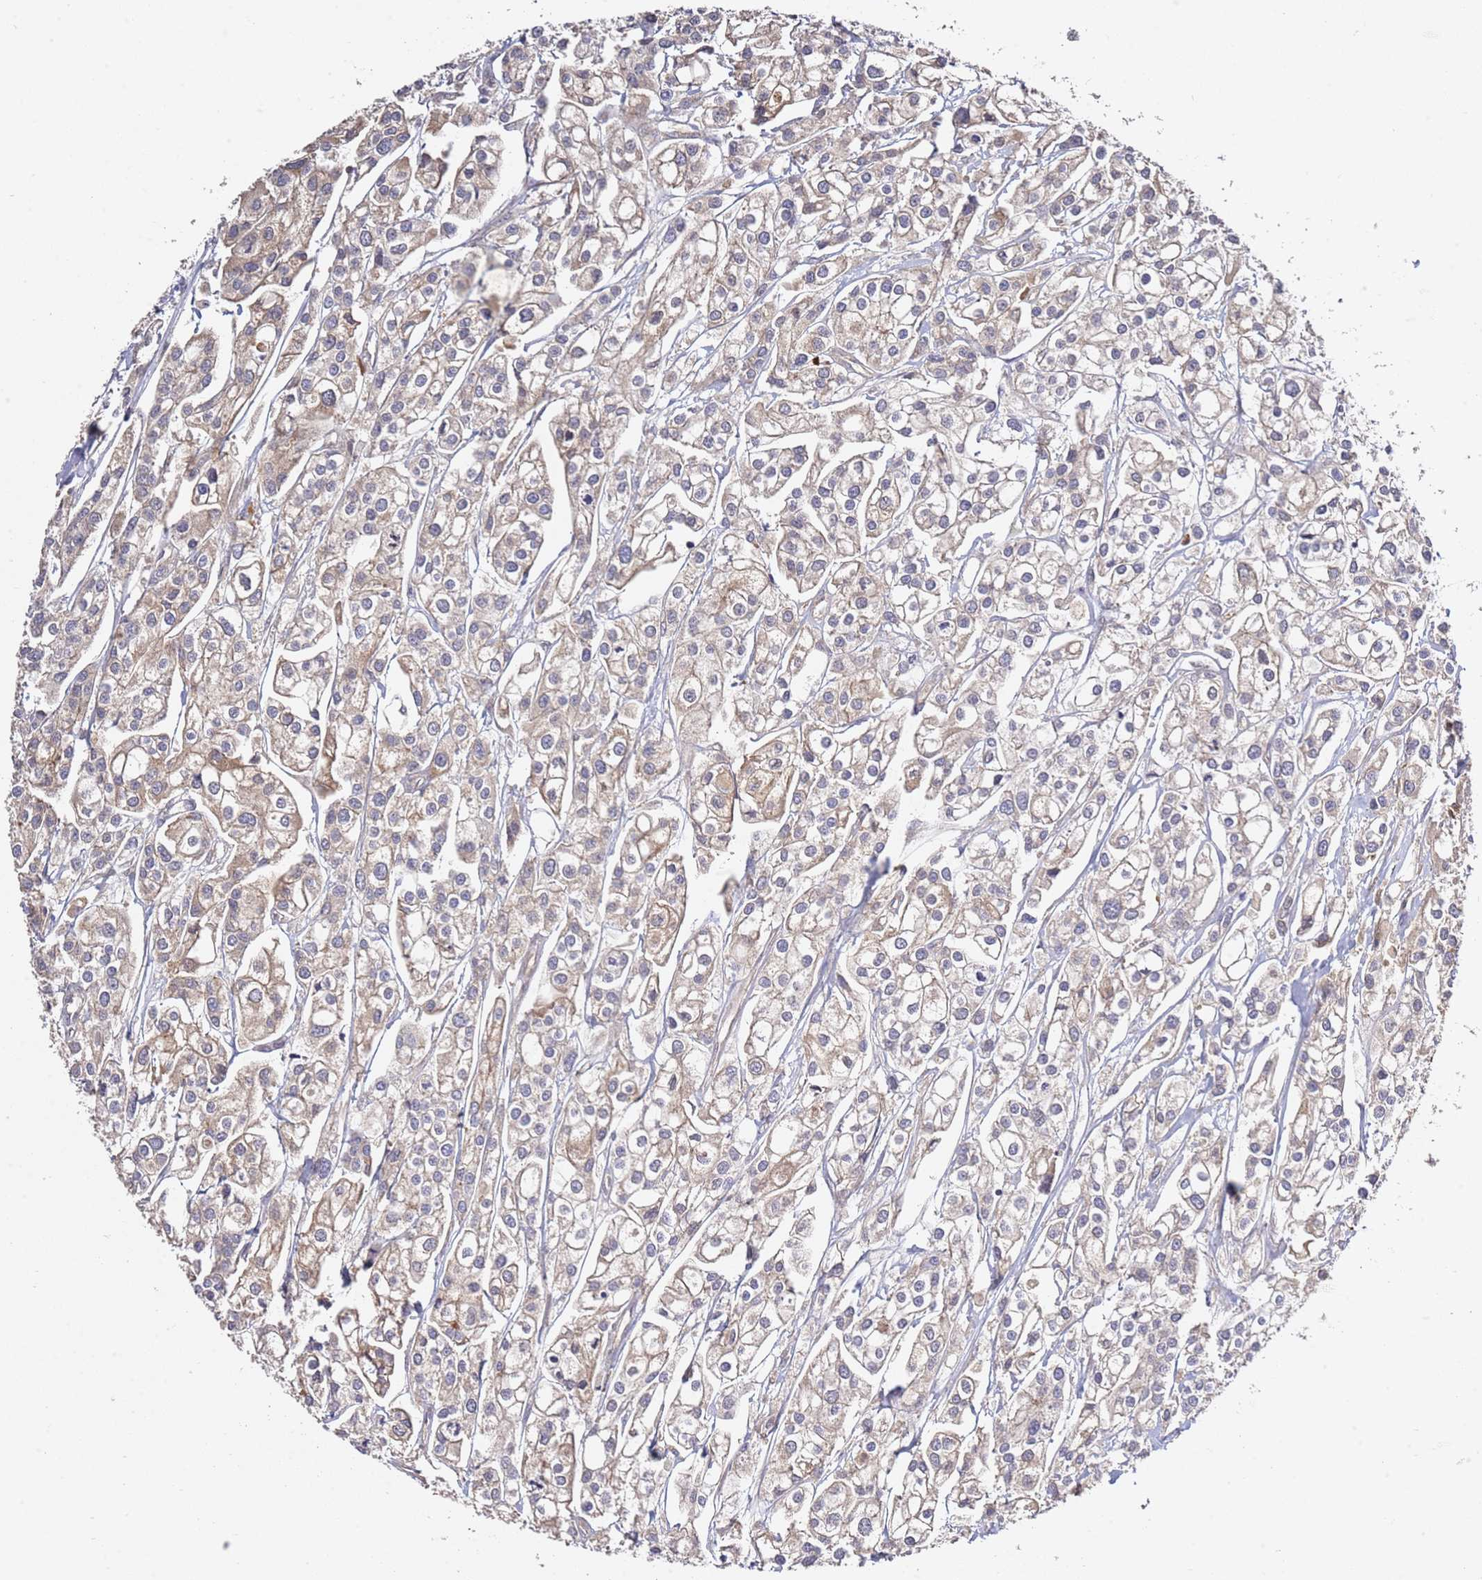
{"staining": {"intensity": "weak", "quantity": "25%-75%", "location": "cytoplasmic/membranous"}, "tissue": "urothelial cancer", "cell_type": "Tumor cells", "image_type": "cancer", "snomed": [{"axis": "morphology", "description": "Urothelial carcinoma, High grade"}, {"axis": "topography", "description": "Urinary bladder"}], "caption": "Tumor cells demonstrate low levels of weak cytoplasmic/membranous staining in about 25%-75% of cells in human urothelial carcinoma (high-grade).", "gene": "OSBPL2", "patient": {"sex": "male", "age": 67}}